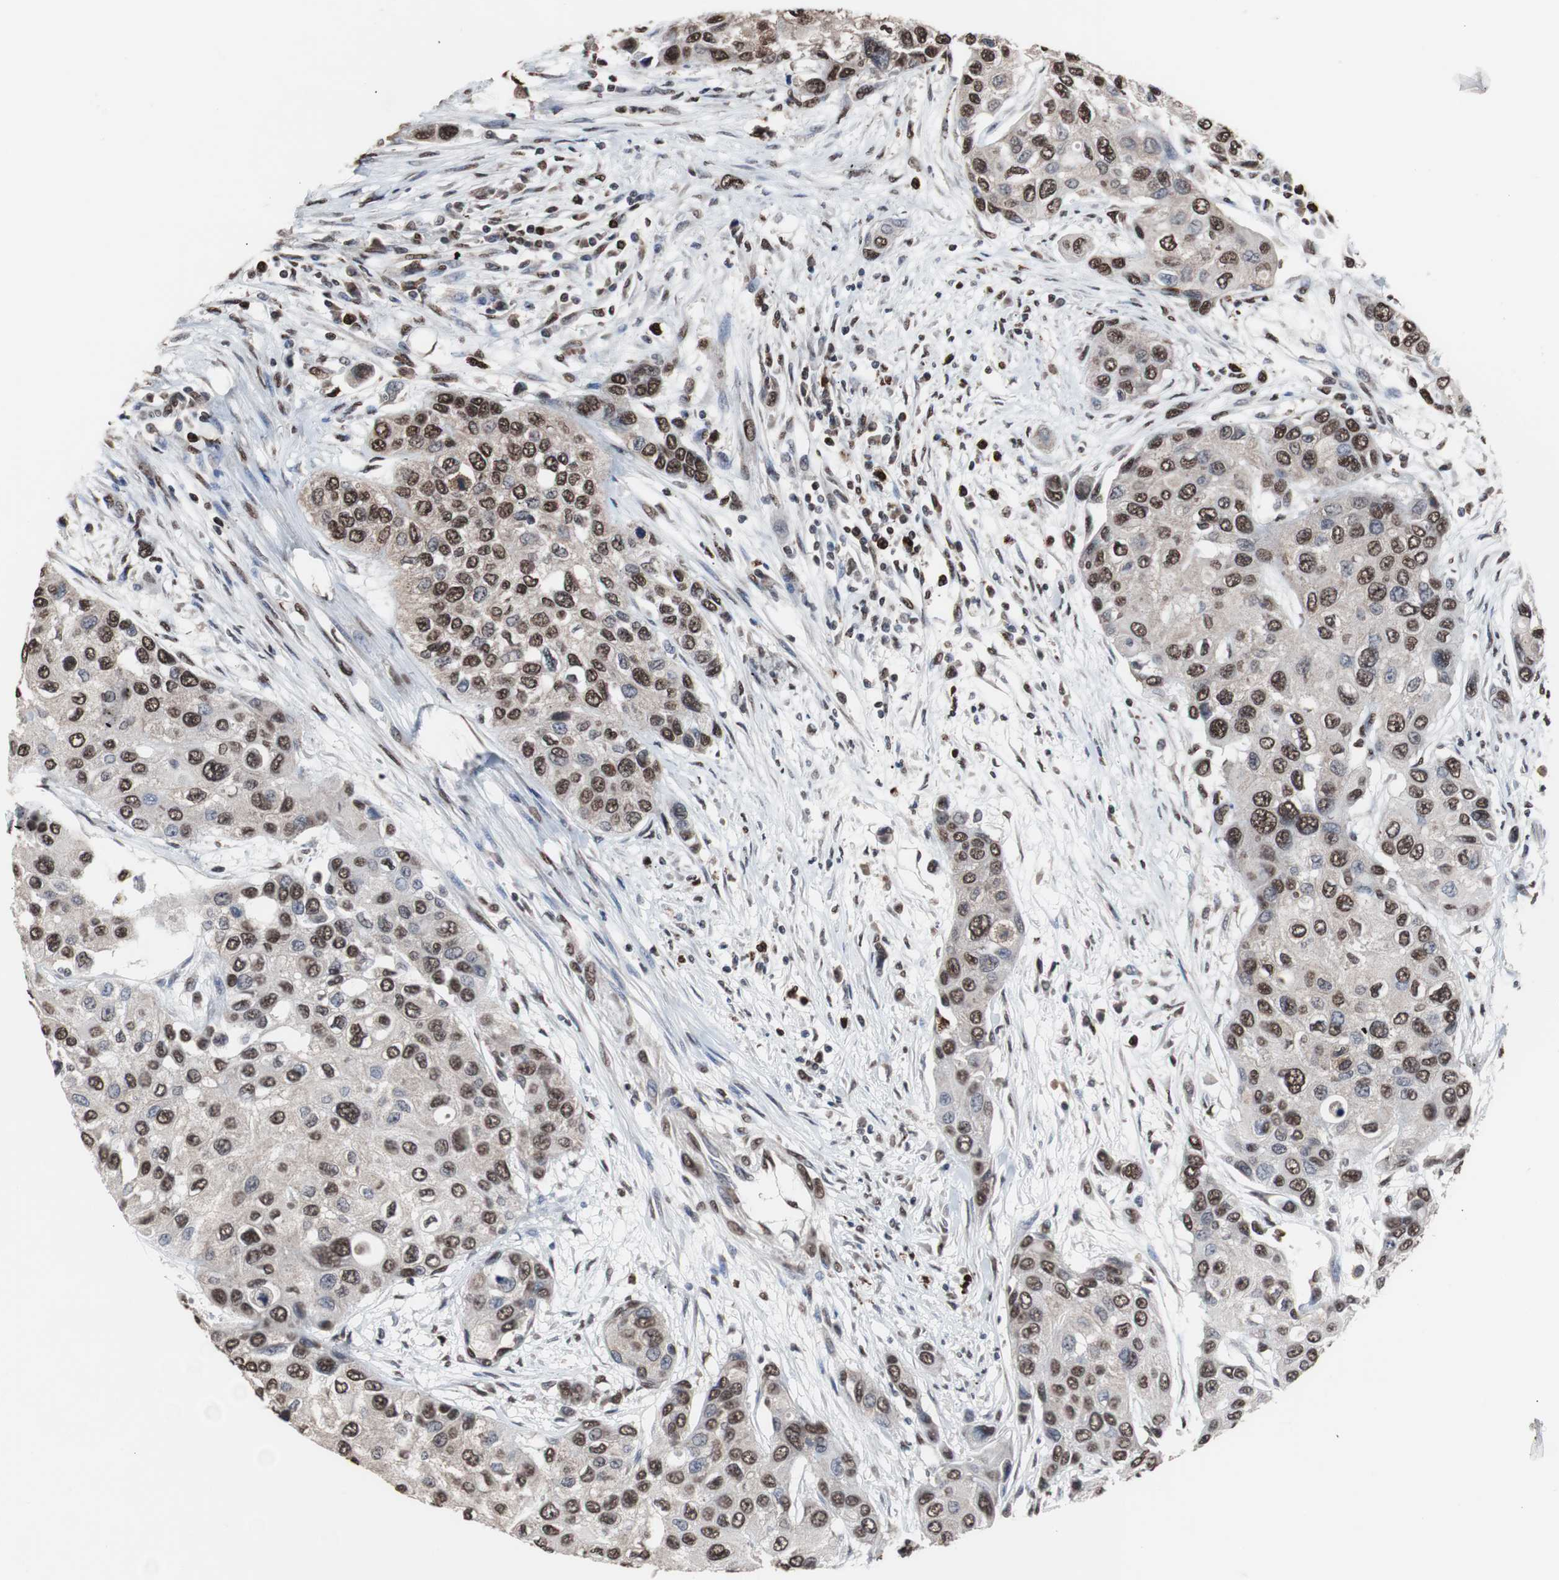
{"staining": {"intensity": "moderate", "quantity": ">75%", "location": "nuclear"}, "tissue": "urothelial cancer", "cell_type": "Tumor cells", "image_type": "cancer", "snomed": [{"axis": "morphology", "description": "Urothelial carcinoma, High grade"}, {"axis": "topography", "description": "Urinary bladder"}], "caption": "This is an image of immunohistochemistry staining of urothelial cancer, which shows moderate expression in the nuclear of tumor cells.", "gene": "MED27", "patient": {"sex": "female", "age": 56}}